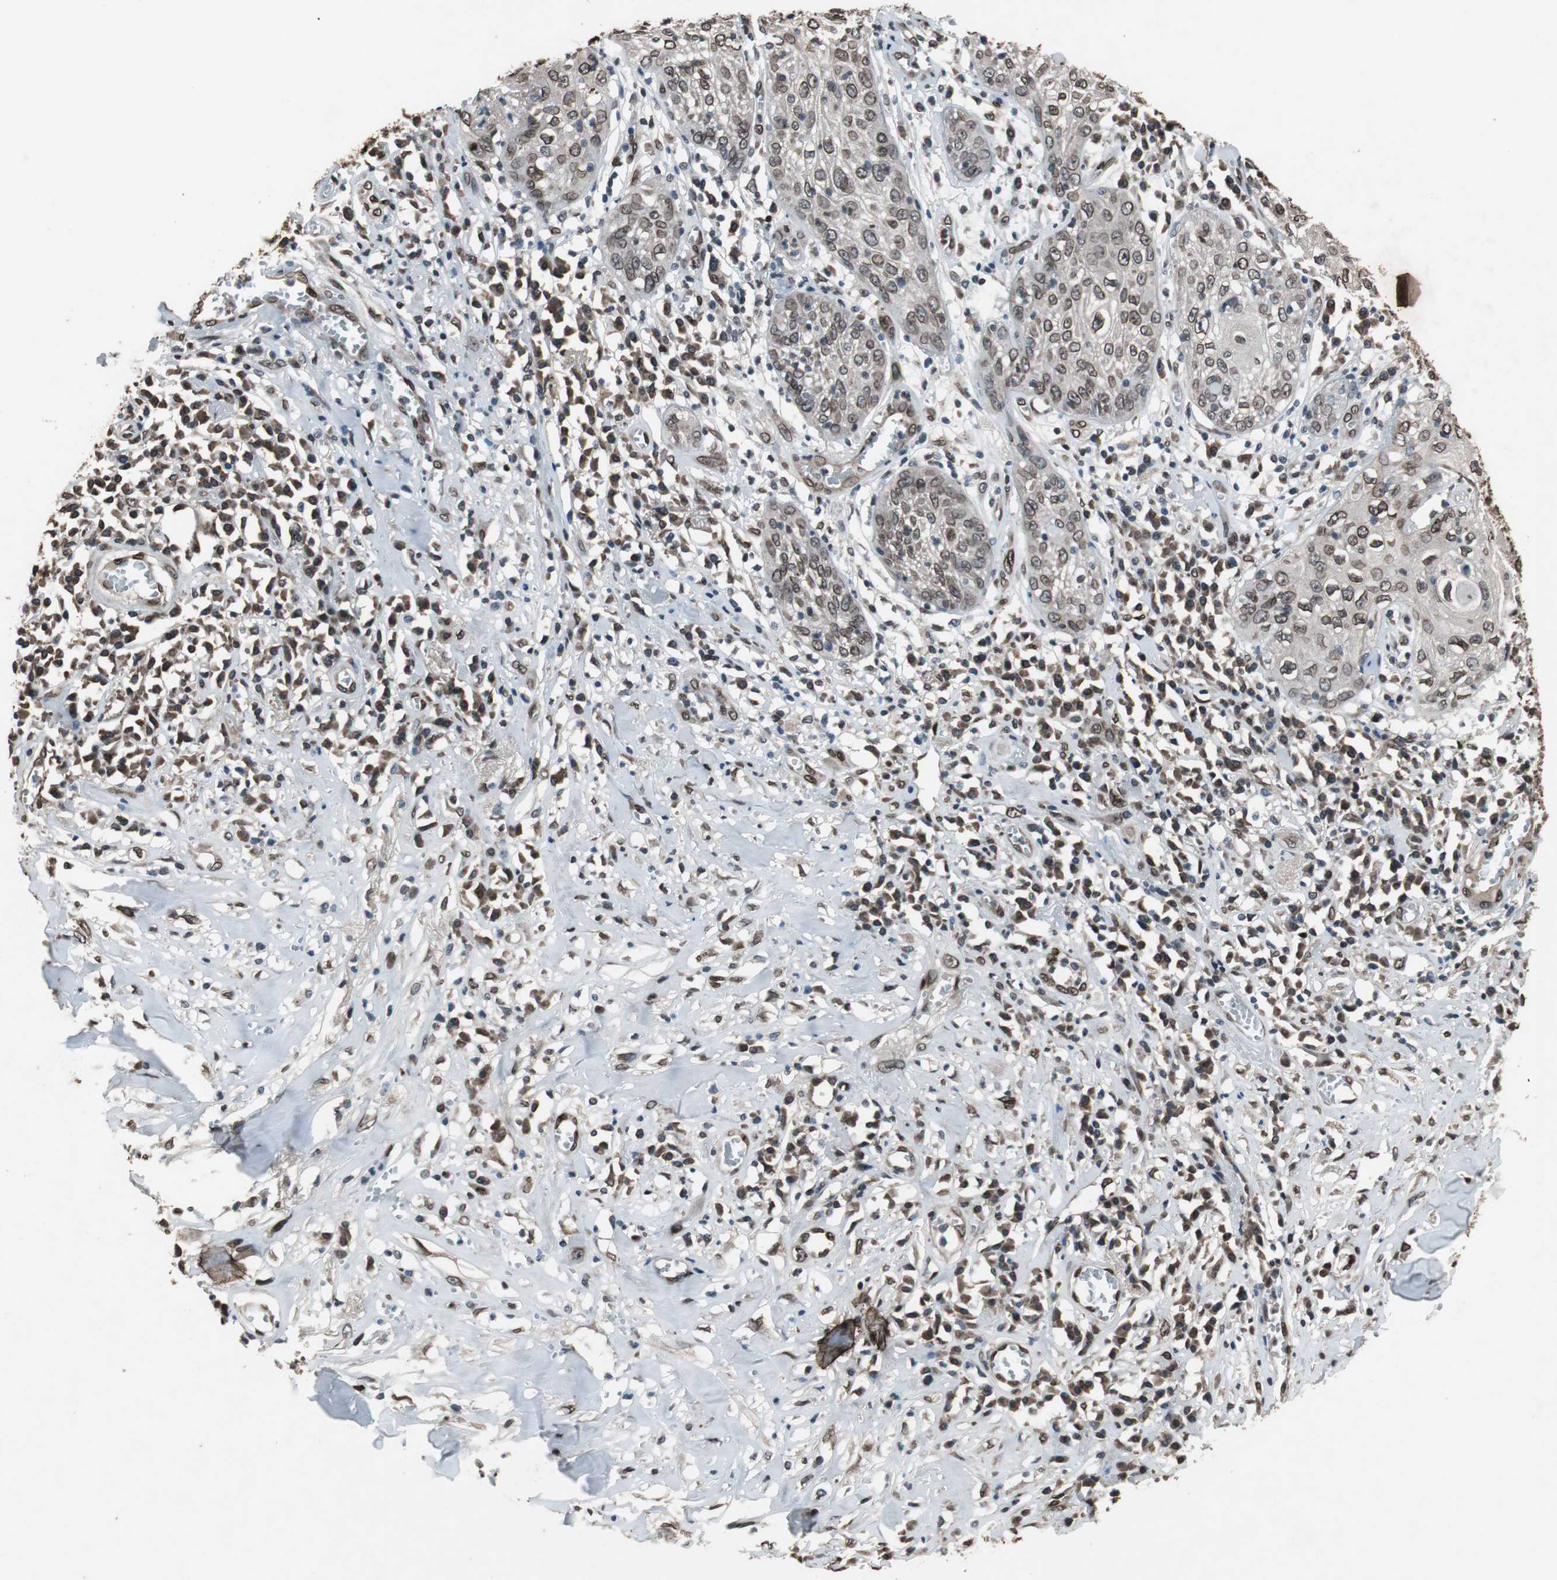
{"staining": {"intensity": "strong", "quantity": ">75%", "location": "cytoplasmic/membranous,nuclear"}, "tissue": "skin cancer", "cell_type": "Tumor cells", "image_type": "cancer", "snomed": [{"axis": "morphology", "description": "Squamous cell carcinoma, NOS"}, {"axis": "topography", "description": "Skin"}], "caption": "High-power microscopy captured an IHC micrograph of squamous cell carcinoma (skin), revealing strong cytoplasmic/membranous and nuclear expression in approximately >75% of tumor cells.", "gene": "LMNA", "patient": {"sex": "male", "age": 65}}